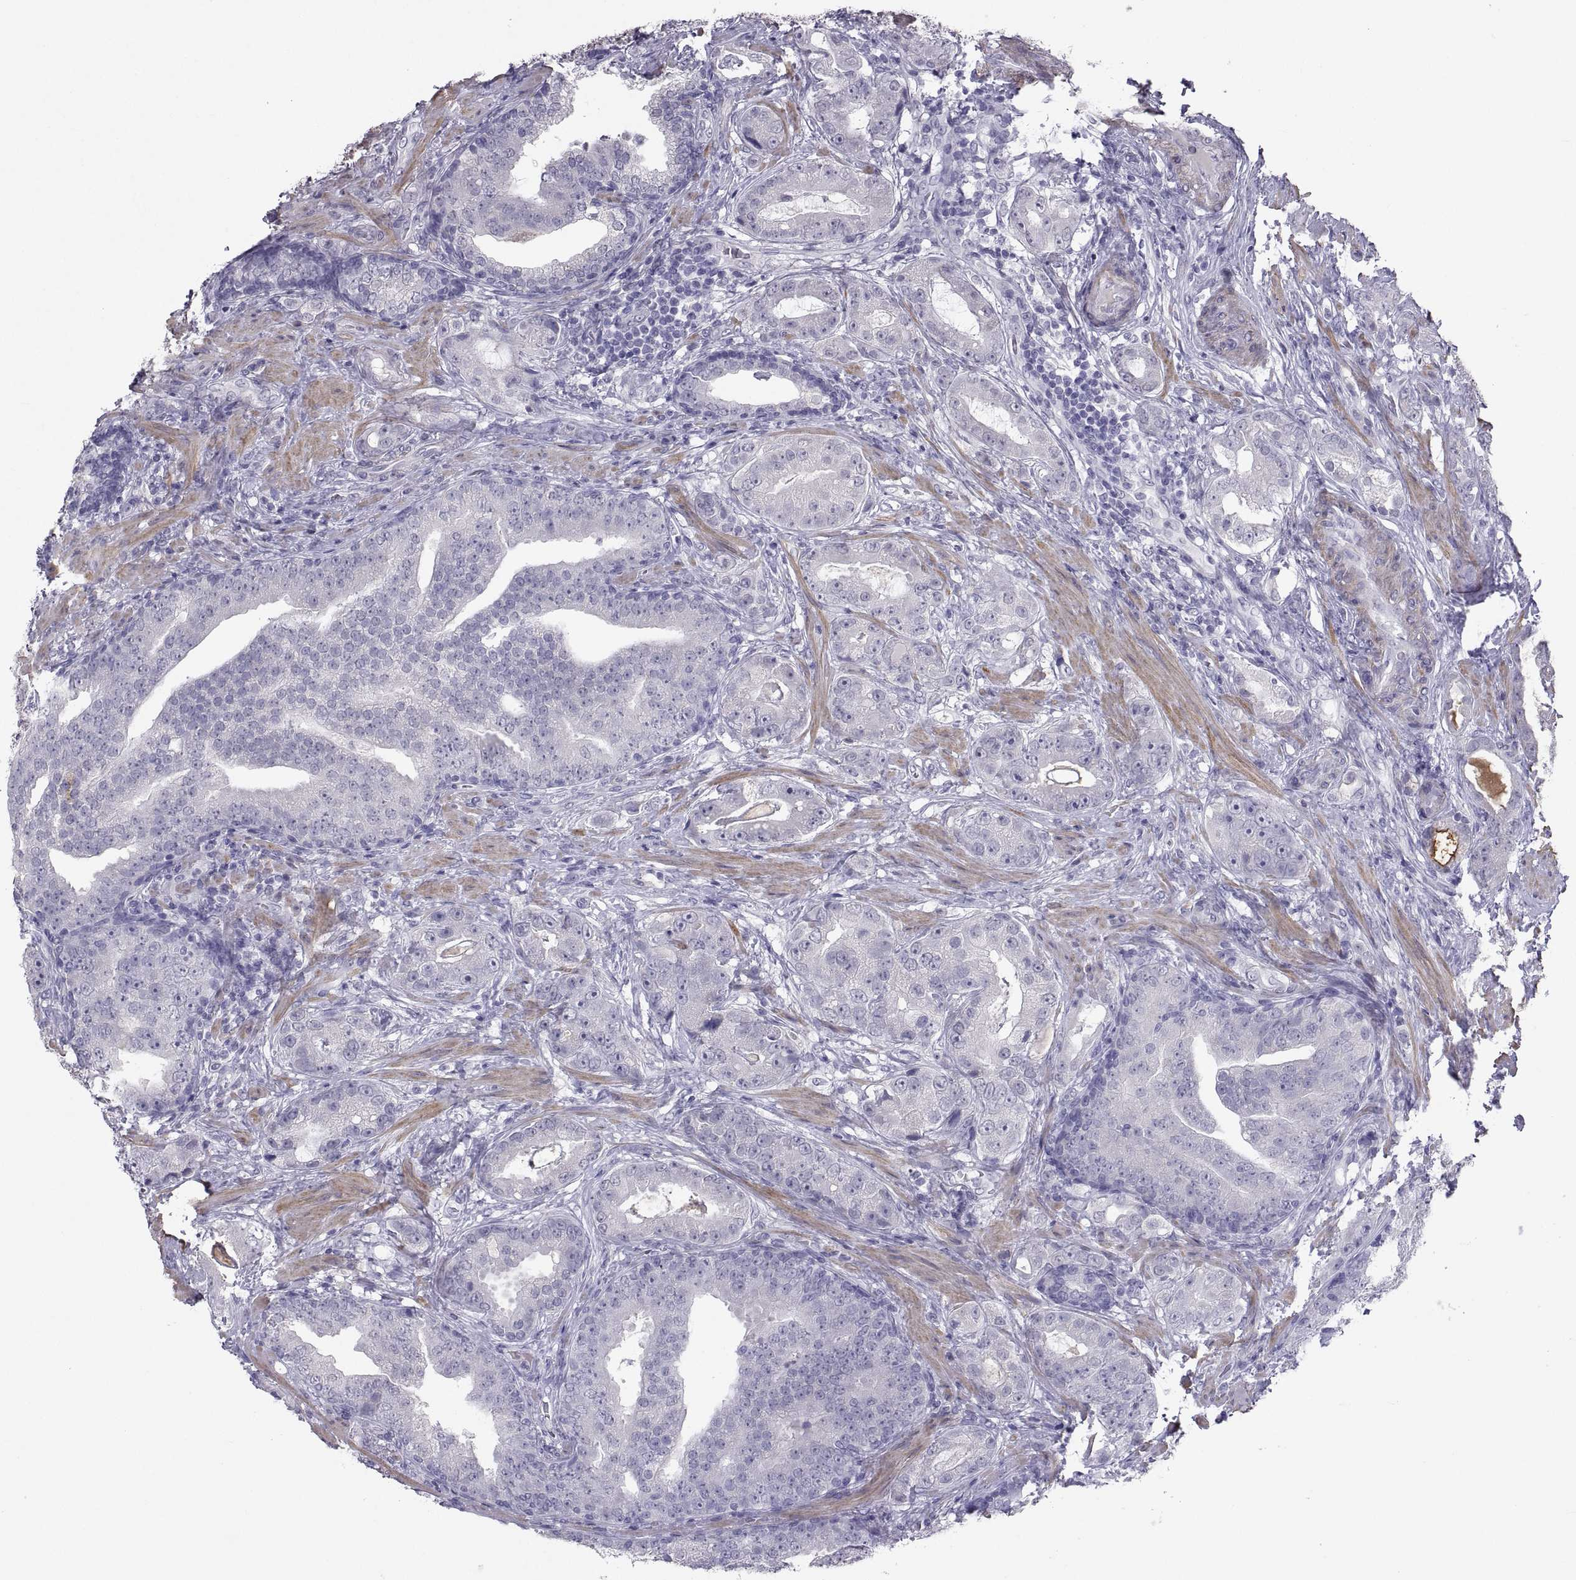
{"staining": {"intensity": "negative", "quantity": "none", "location": "none"}, "tissue": "prostate cancer", "cell_type": "Tumor cells", "image_type": "cancer", "snomed": [{"axis": "morphology", "description": "Adenocarcinoma, NOS"}, {"axis": "topography", "description": "Prostate"}], "caption": "Histopathology image shows no protein expression in tumor cells of prostate cancer (adenocarcinoma) tissue. (Stains: DAB immunohistochemistry with hematoxylin counter stain, Microscopy: brightfield microscopy at high magnification).", "gene": "IGSF1", "patient": {"sex": "male", "age": 57}}